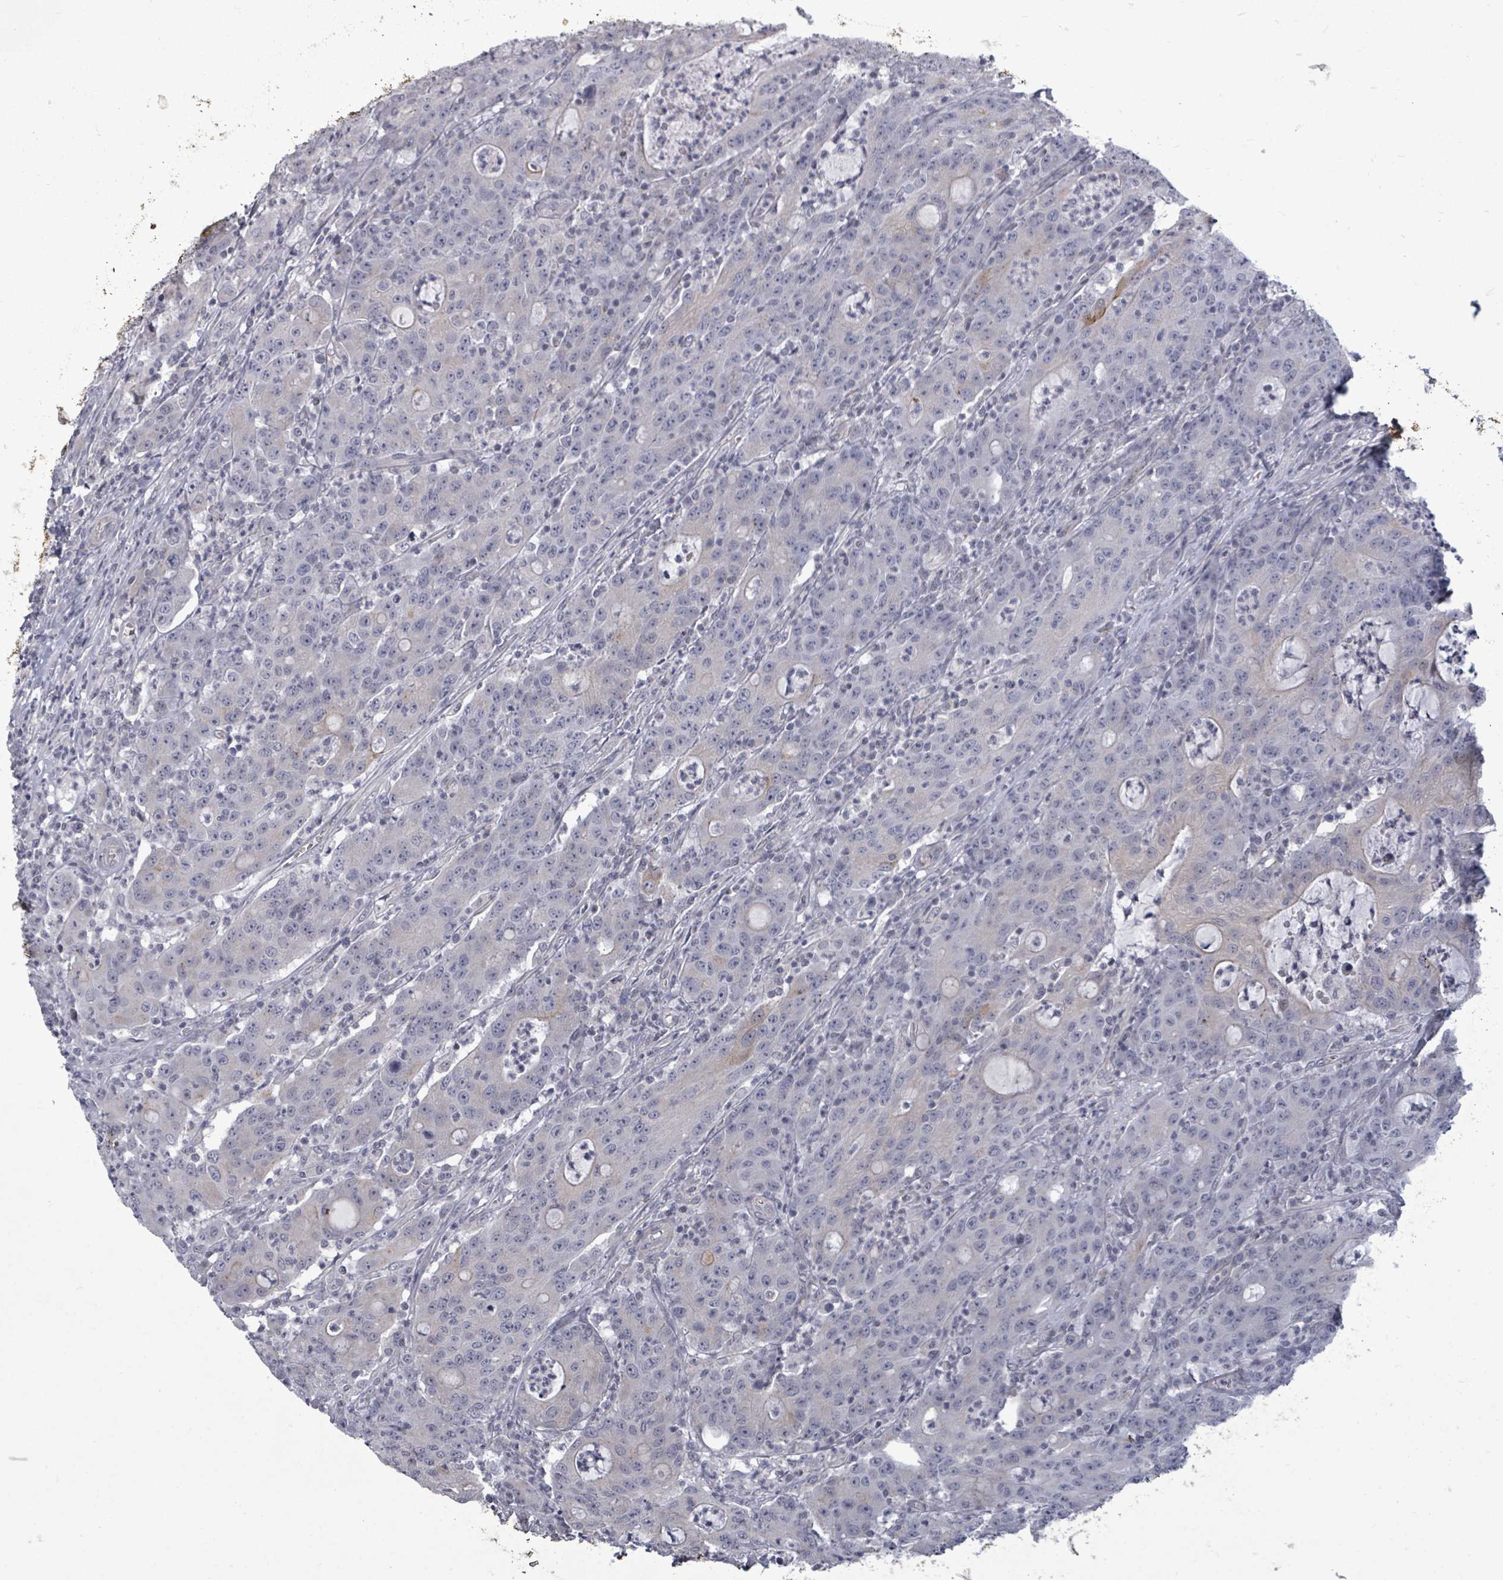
{"staining": {"intensity": "negative", "quantity": "none", "location": "none"}, "tissue": "colorectal cancer", "cell_type": "Tumor cells", "image_type": "cancer", "snomed": [{"axis": "morphology", "description": "Adenocarcinoma, NOS"}, {"axis": "topography", "description": "Colon"}], "caption": "Tumor cells show no significant protein expression in adenocarcinoma (colorectal). (DAB (3,3'-diaminobenzidine) IHC, high magnification).", "gene": "PTPN20", "patient": {"sex": "male", "age": 83}}